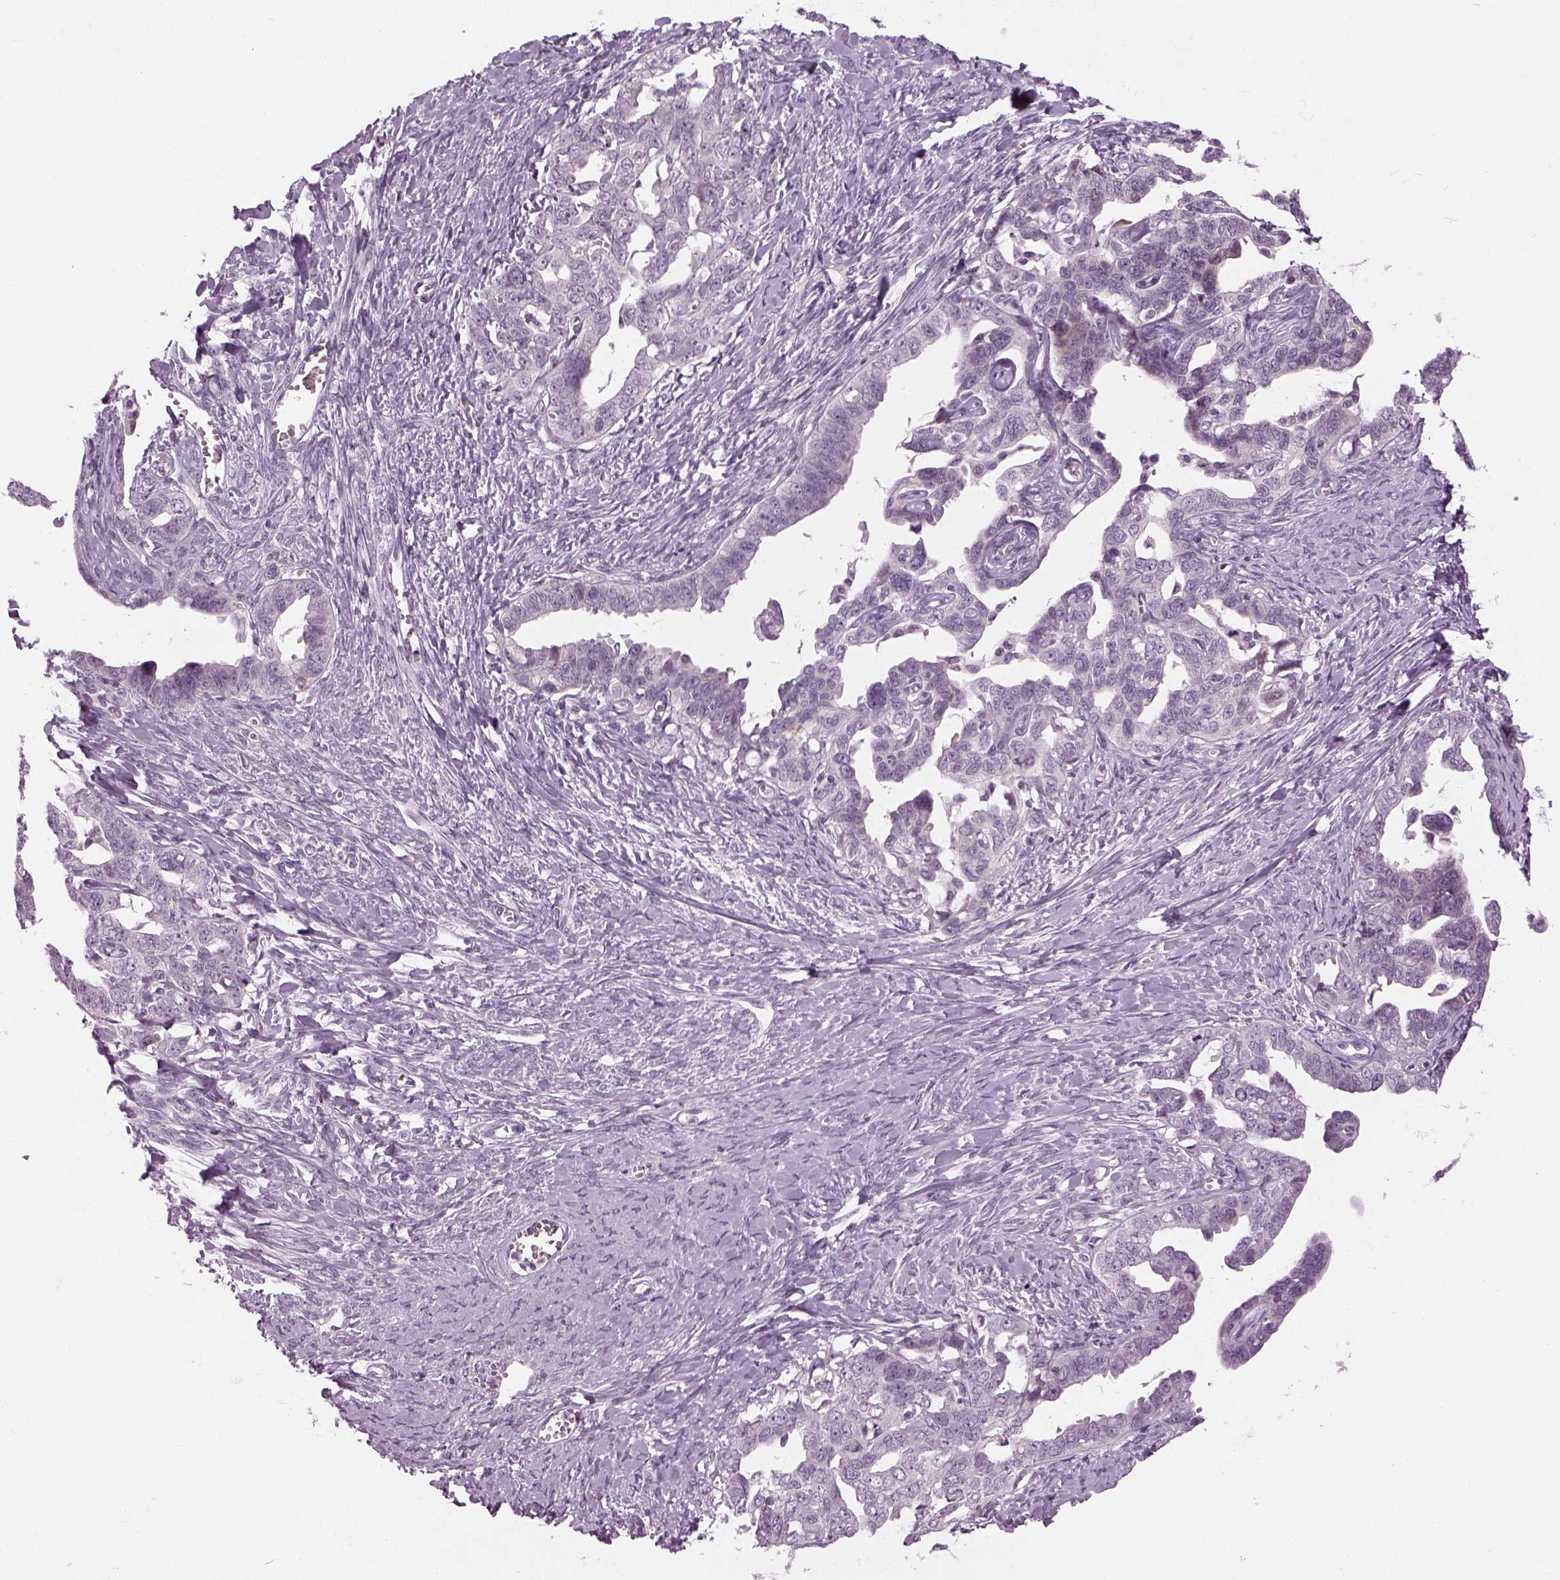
{"staining": {"intensity": "negative", "quantity": "none", "location": "none"}, "tissue": "ovarian cancer", "cell_type": "Tumor cells", "image_type": "cancer", "snomed": [{"axis": "morphology", "description": "Cystadenocarcinoma, serous, NOS"}, {"axis": "topography", "description": "Ovary"}], "caption": "DAB (3,3'-diaminobenzidine) immunohistochemical staining of ovarian cancer (serous cystadenocarcinoma) exhibits no significant positivity in tumor cells. The staining is performed using DAB (3,3'-diaminobenzidine) brown chromogen with nuclei counter-stained in using hematoxylin.", "gene": "LRRIQ3", "patient": {"sex": "female", "age": 69}}